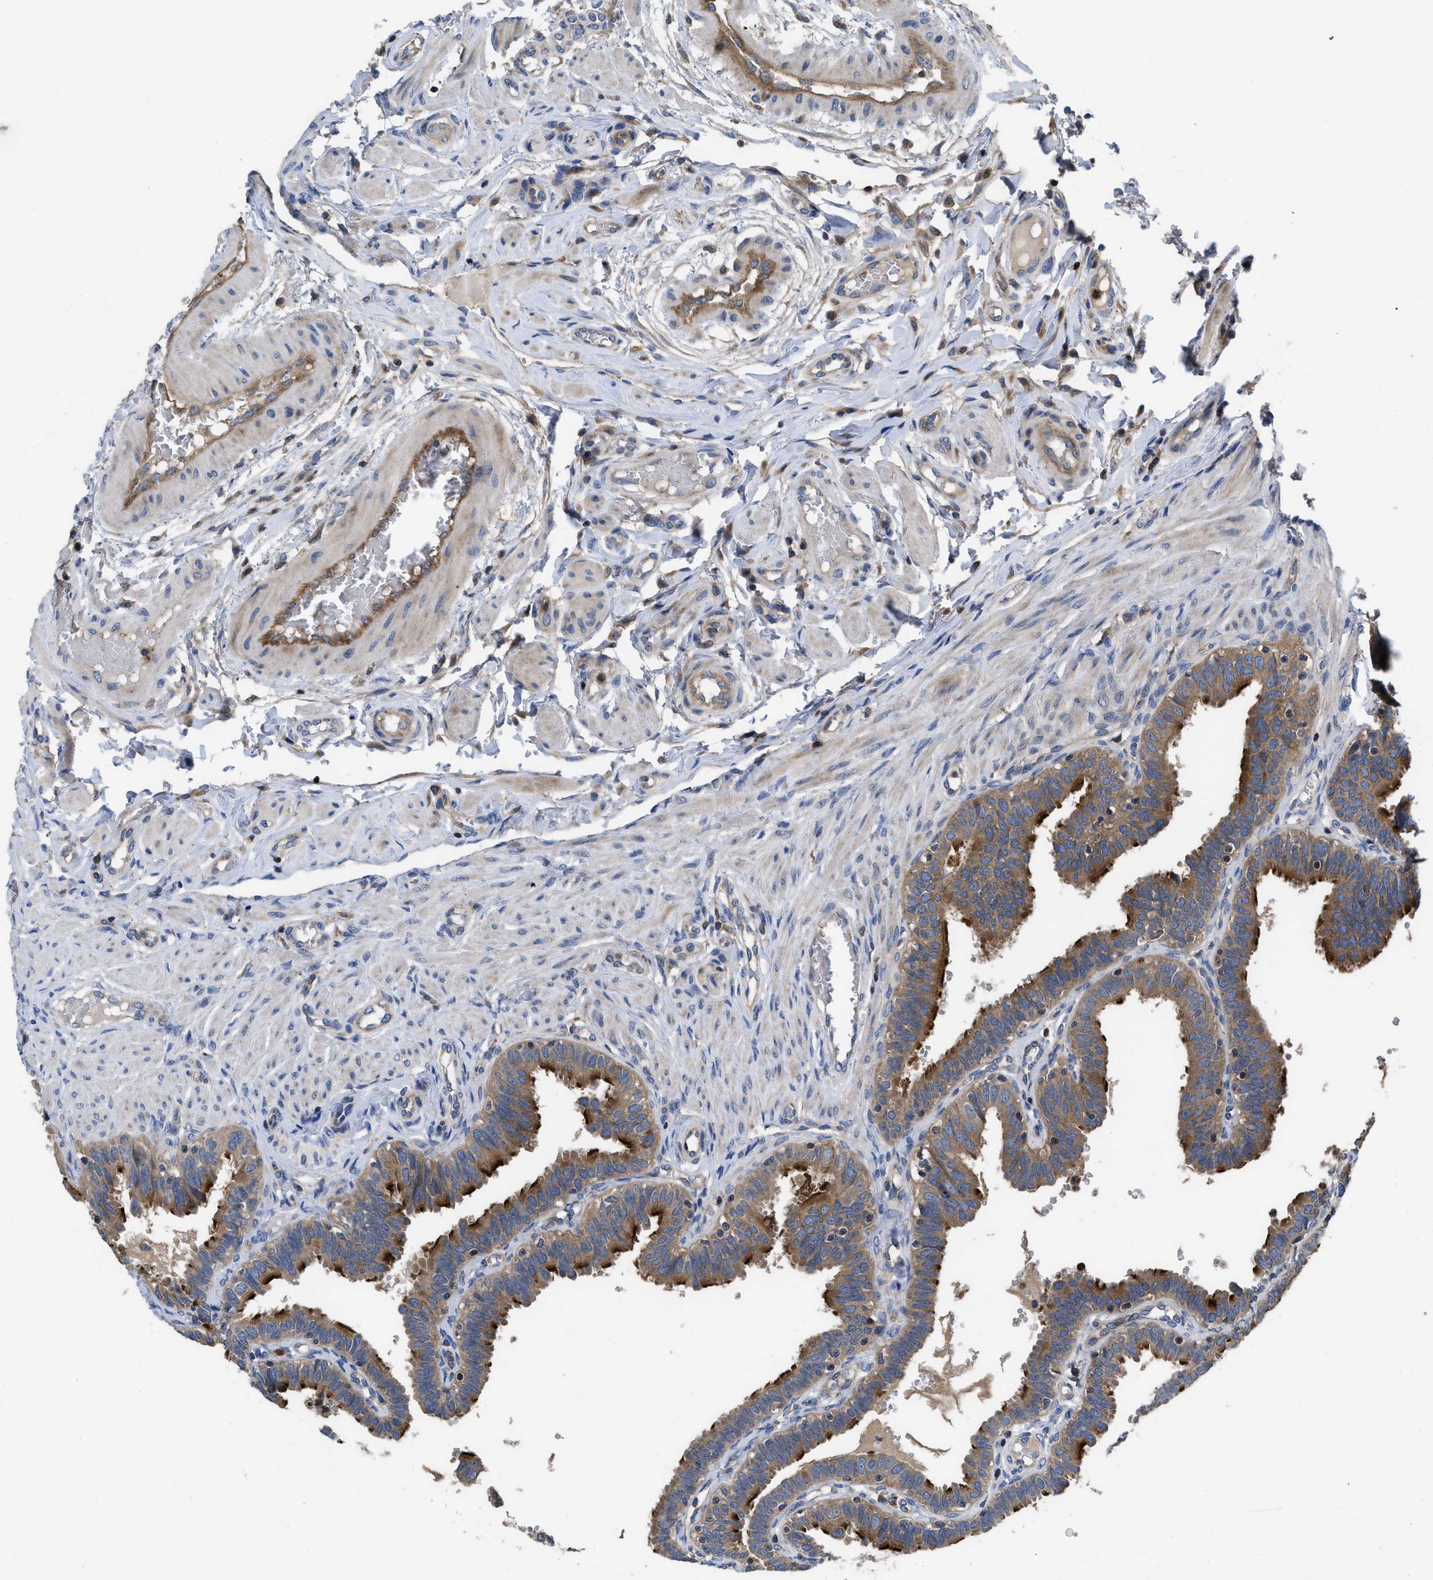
{"staining": {"intensity": "strong", "quantity": "25%-75%", "location": "cytoplasmic/membranous"}, "tissue": "fallopian tube", "cell_type": "Glandular cells", "image_type": "normal", "snomed": [{"axis": "morphology", "description": "Normal tissue, NOS"}, {"axis": "topography", "description": "Fallopian tube"}, {"axis": "topography", "description": "Placenta"}], "caption": "Immunohistochemistry (IHC) of normal human fallopian tube shows high levels of strong cytoplasmic/membranous staining in approximately 25%-75% of glandular cells.", "gene": "YBEY", "patient": {"sex": "female", "age": 34}}